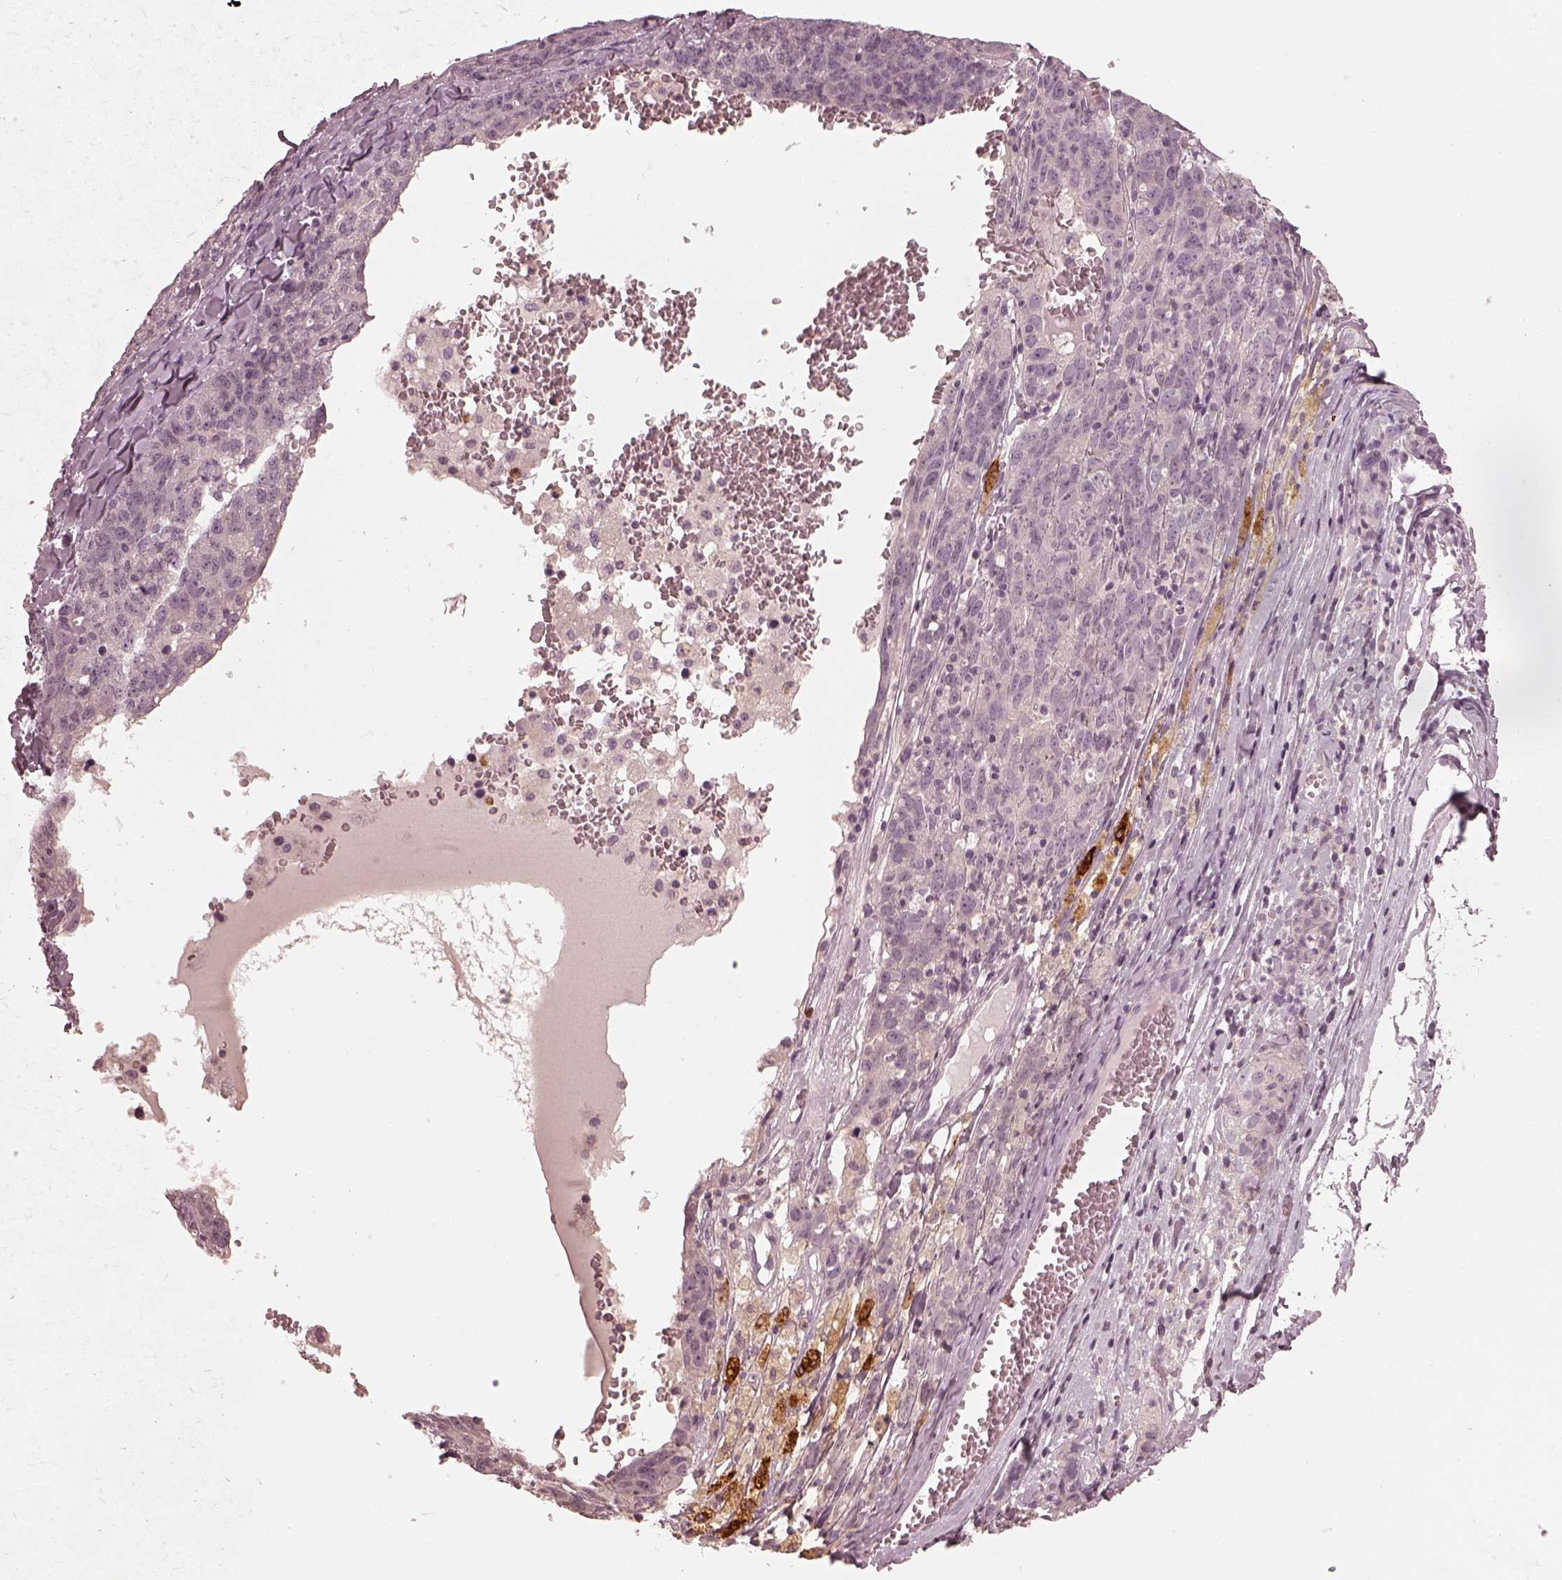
{"staining": {"intensity": "negative", "quantity": "none", "location": "none"}, "tissue": "ovarian cancer", "cell_type": "Tumor cells", "image_type": "cancer", "snomed": [{"axis": "morphology", "description": "Cystadenocarcinoma, serous, NOS"}, {"axis": "topography", "description": "Ovary"}], "caption": "This is a micrograph of immunohistochemistry staining of ovarian cancer, which shows no staining in tumor cells.", "gene": "CHIT1", "patient": {"sex": "female", "age": 71}}